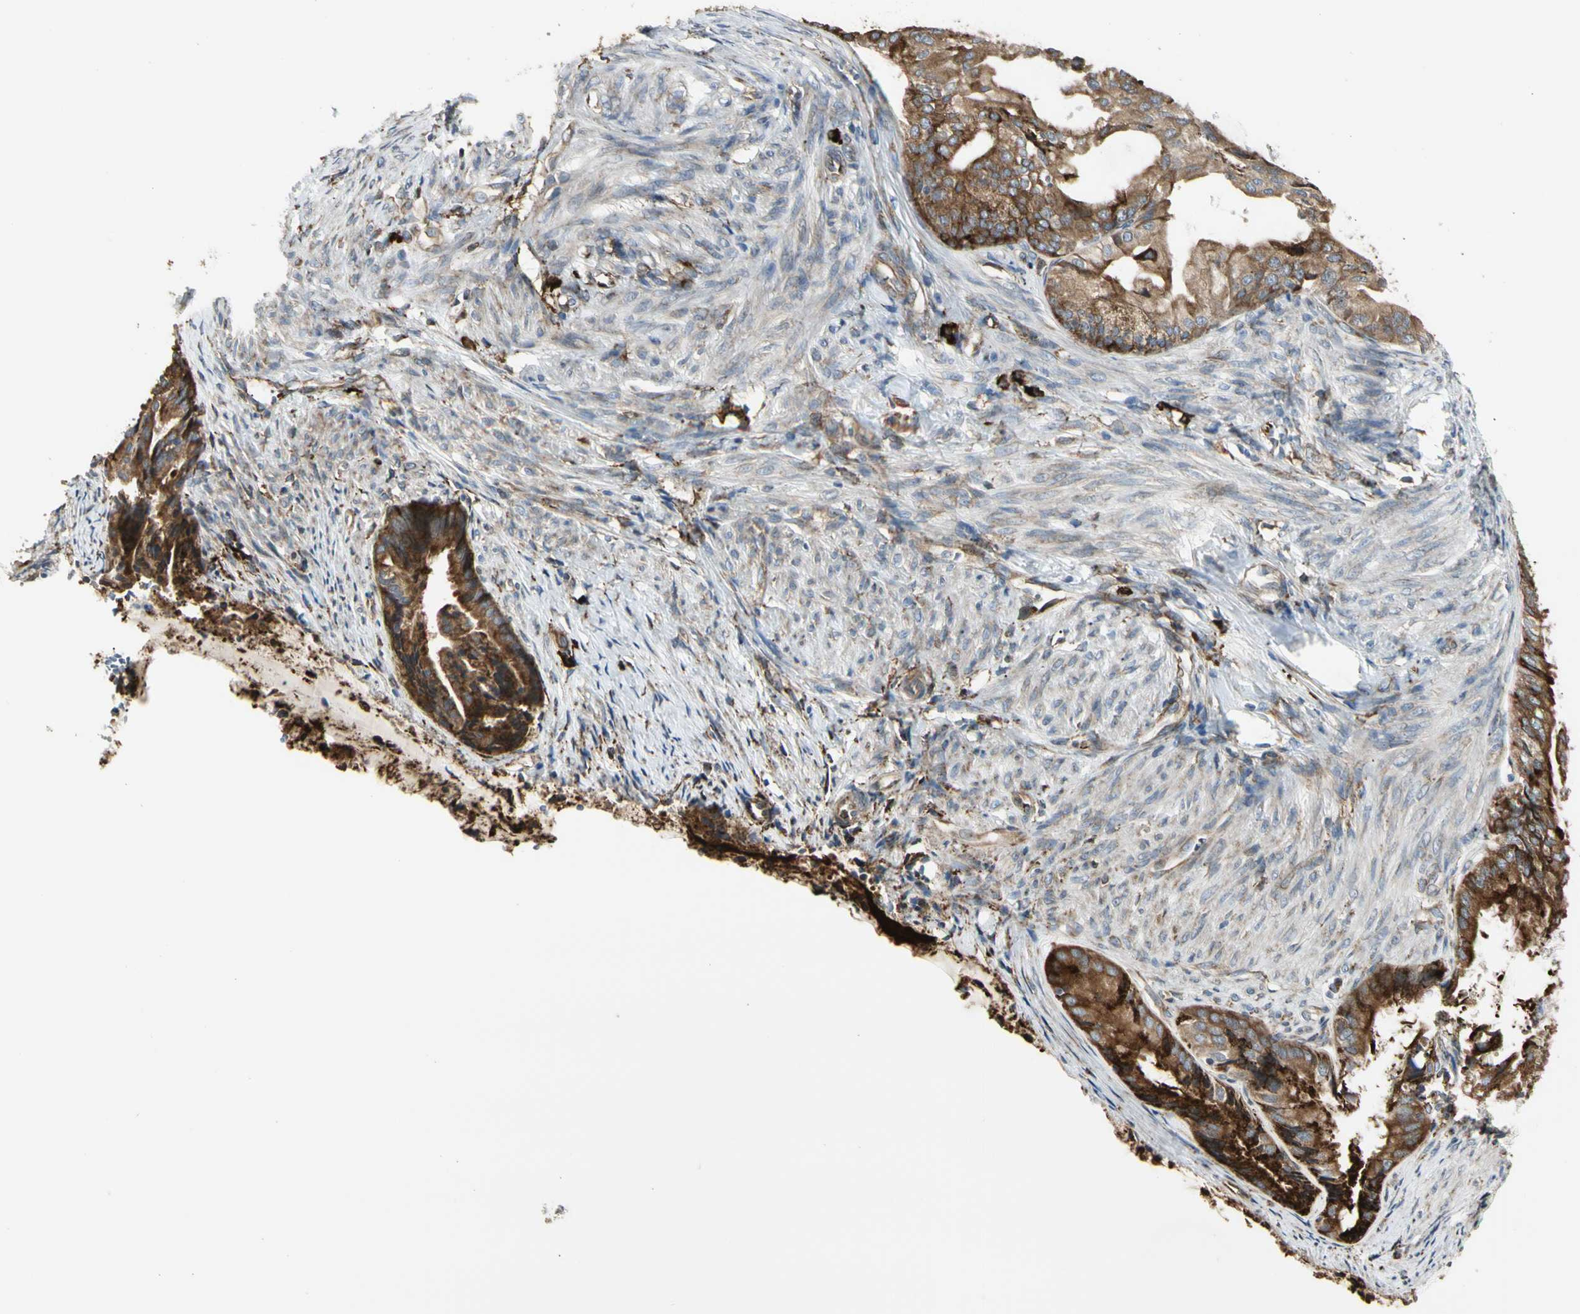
{"staining": {"intensity": "strong", "quantity": ">75%", "location": "cytoplasmic/membranous"}, "tissue": "endometrial cancer", "cell_type": "Tumor cells", "image_type": "cancer", "snomed": [{"axis": "morphology", "description": "Adenocarcinoma, NOS"}, {"axis": "topography", "description": "Endometrium"}], "caption": "Immunohistochemistry (IHC) micrograph of neoplastic tissue: human endometrial adenocarcinoma stained using immunohistochemistry exhibits high levels of strong protein expression localized specifically in the cytoplasmic/membranous of tumor cells, appearing as a cytoplasmic/membranous brown color.", "gene": "HSP90B1", "patient": {"sex": "female", "age": 86}}